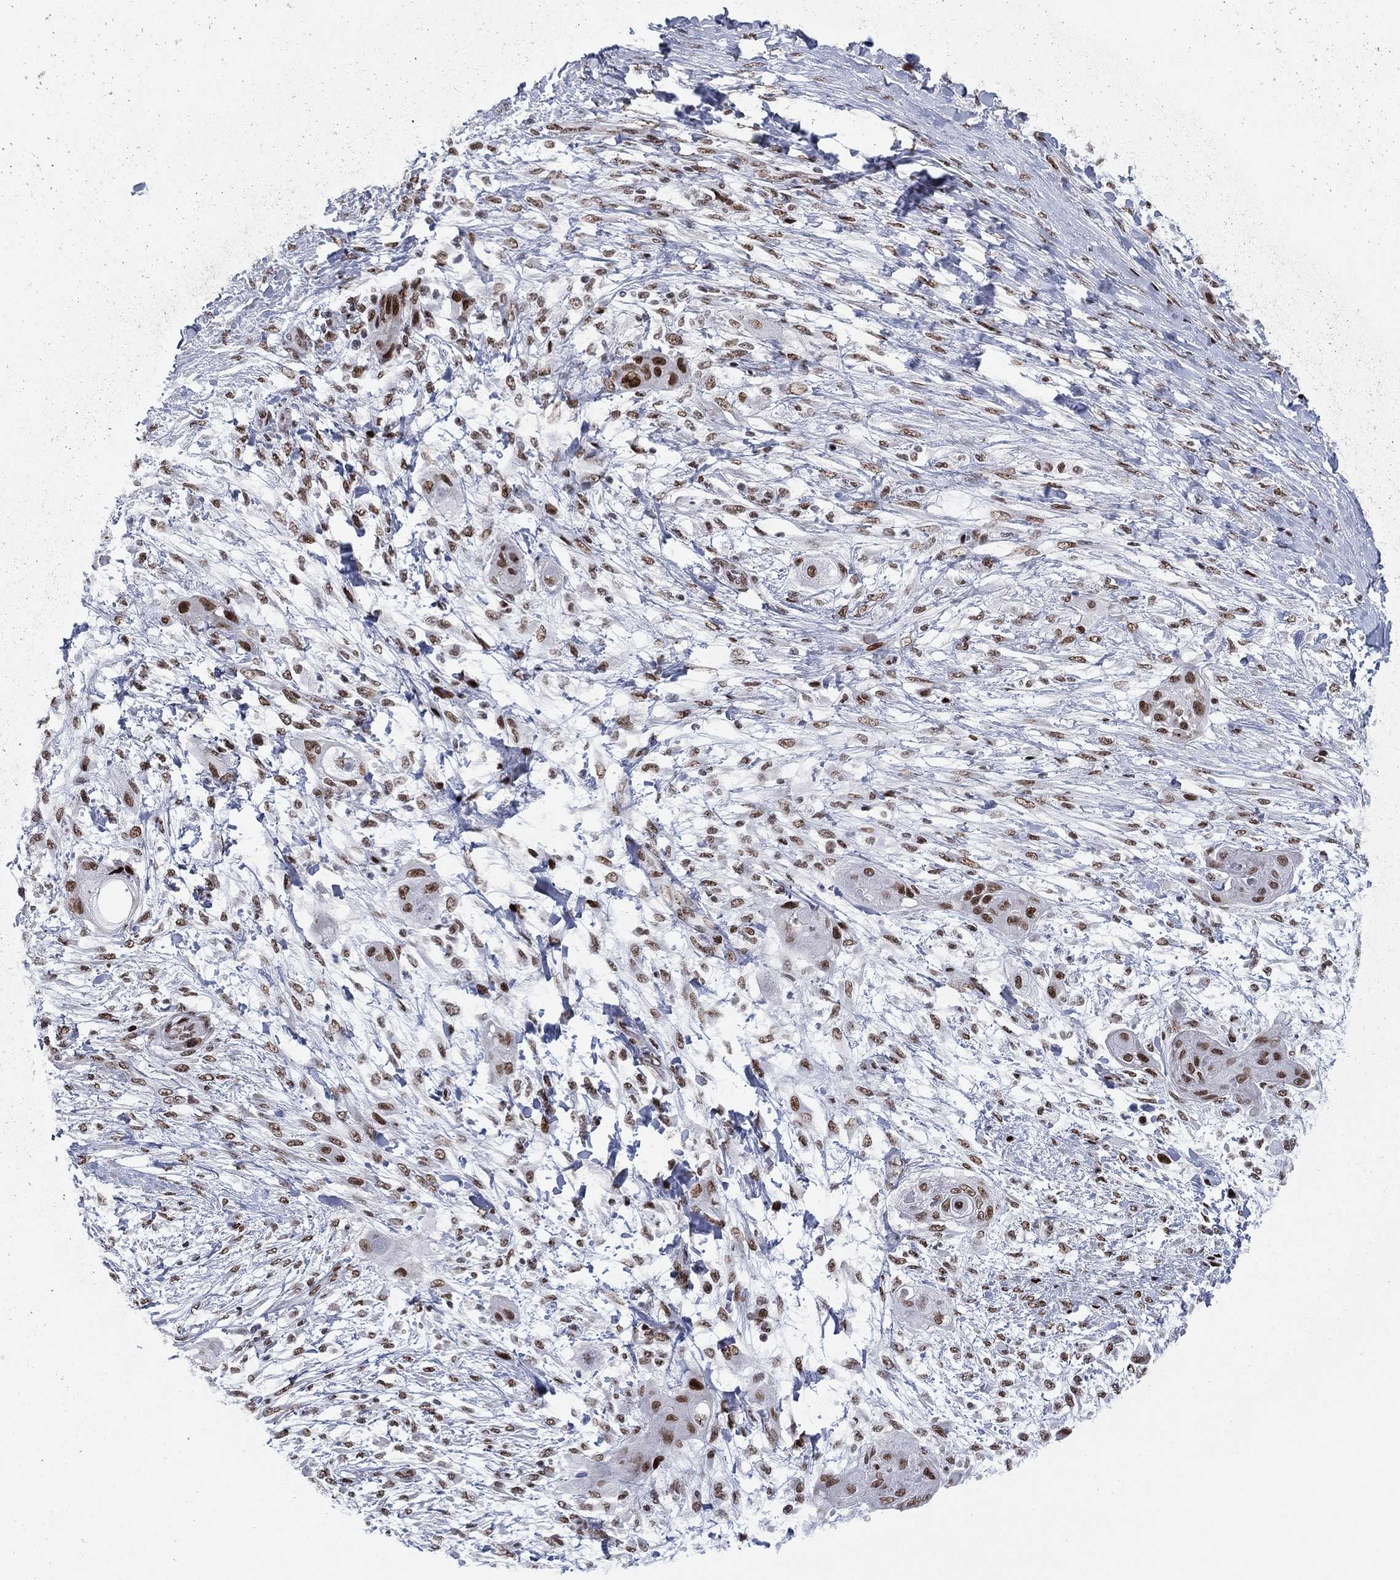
{"staining": {"intensity": "strong", "quantity": ">75%", "location": "nuclear"}, "tissue": "skin cancer", "cell_type": "Tumor cells", "image_type": "cancer", "snomed": [{"axis": "morphology", "description": "Squamous cell carcinoma, NOS"}, {"axis": "topography", "description": "Skin"}], "caption": "Brown immunohistochemical staining in human skin cancer (squamous cell carcinoma) exhibits strong nuclear staining in about >75% of tumor cells.", "gene": "RTF1", "patient": {"sex": "male", "age": 62}}